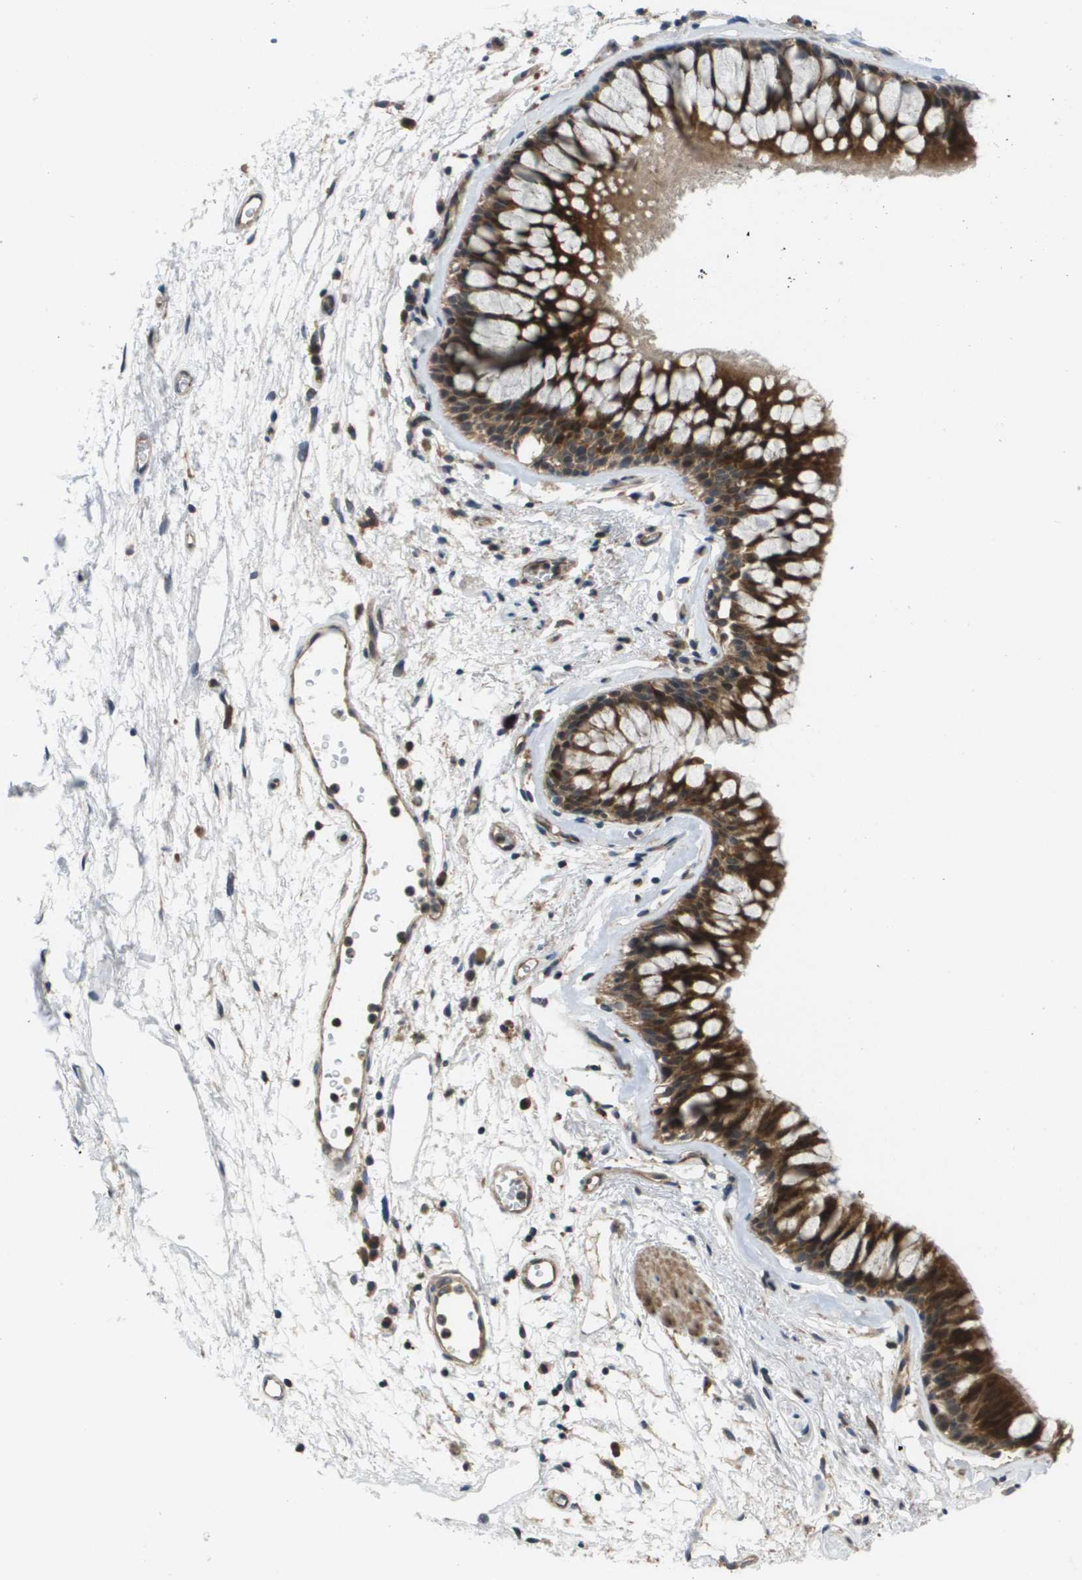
{"staining": {"intensity": "strong", "quantity": ">75%", "location": "cytoplasmic/membranous"}, "tissue": "bronchus", "cell_type": "Respiratory epithelial cells", "image_type": "normal", "snomed": [{"axis": "morphology", "description": "Normal tissue, NOS"}, {"axis": "topography", "description": "Cartilage tissue"}, {"axis": "topography", "description": "Bronchus"}], "caption": "DAB immunohistochemical staining of normal human bronchus demonstrates strong cytoplasmic/membranous protein positivity in about >75% of respiratory epithelial cells.", "gene": "RBM38", "patient": {"sex": "female", "age": 53}}